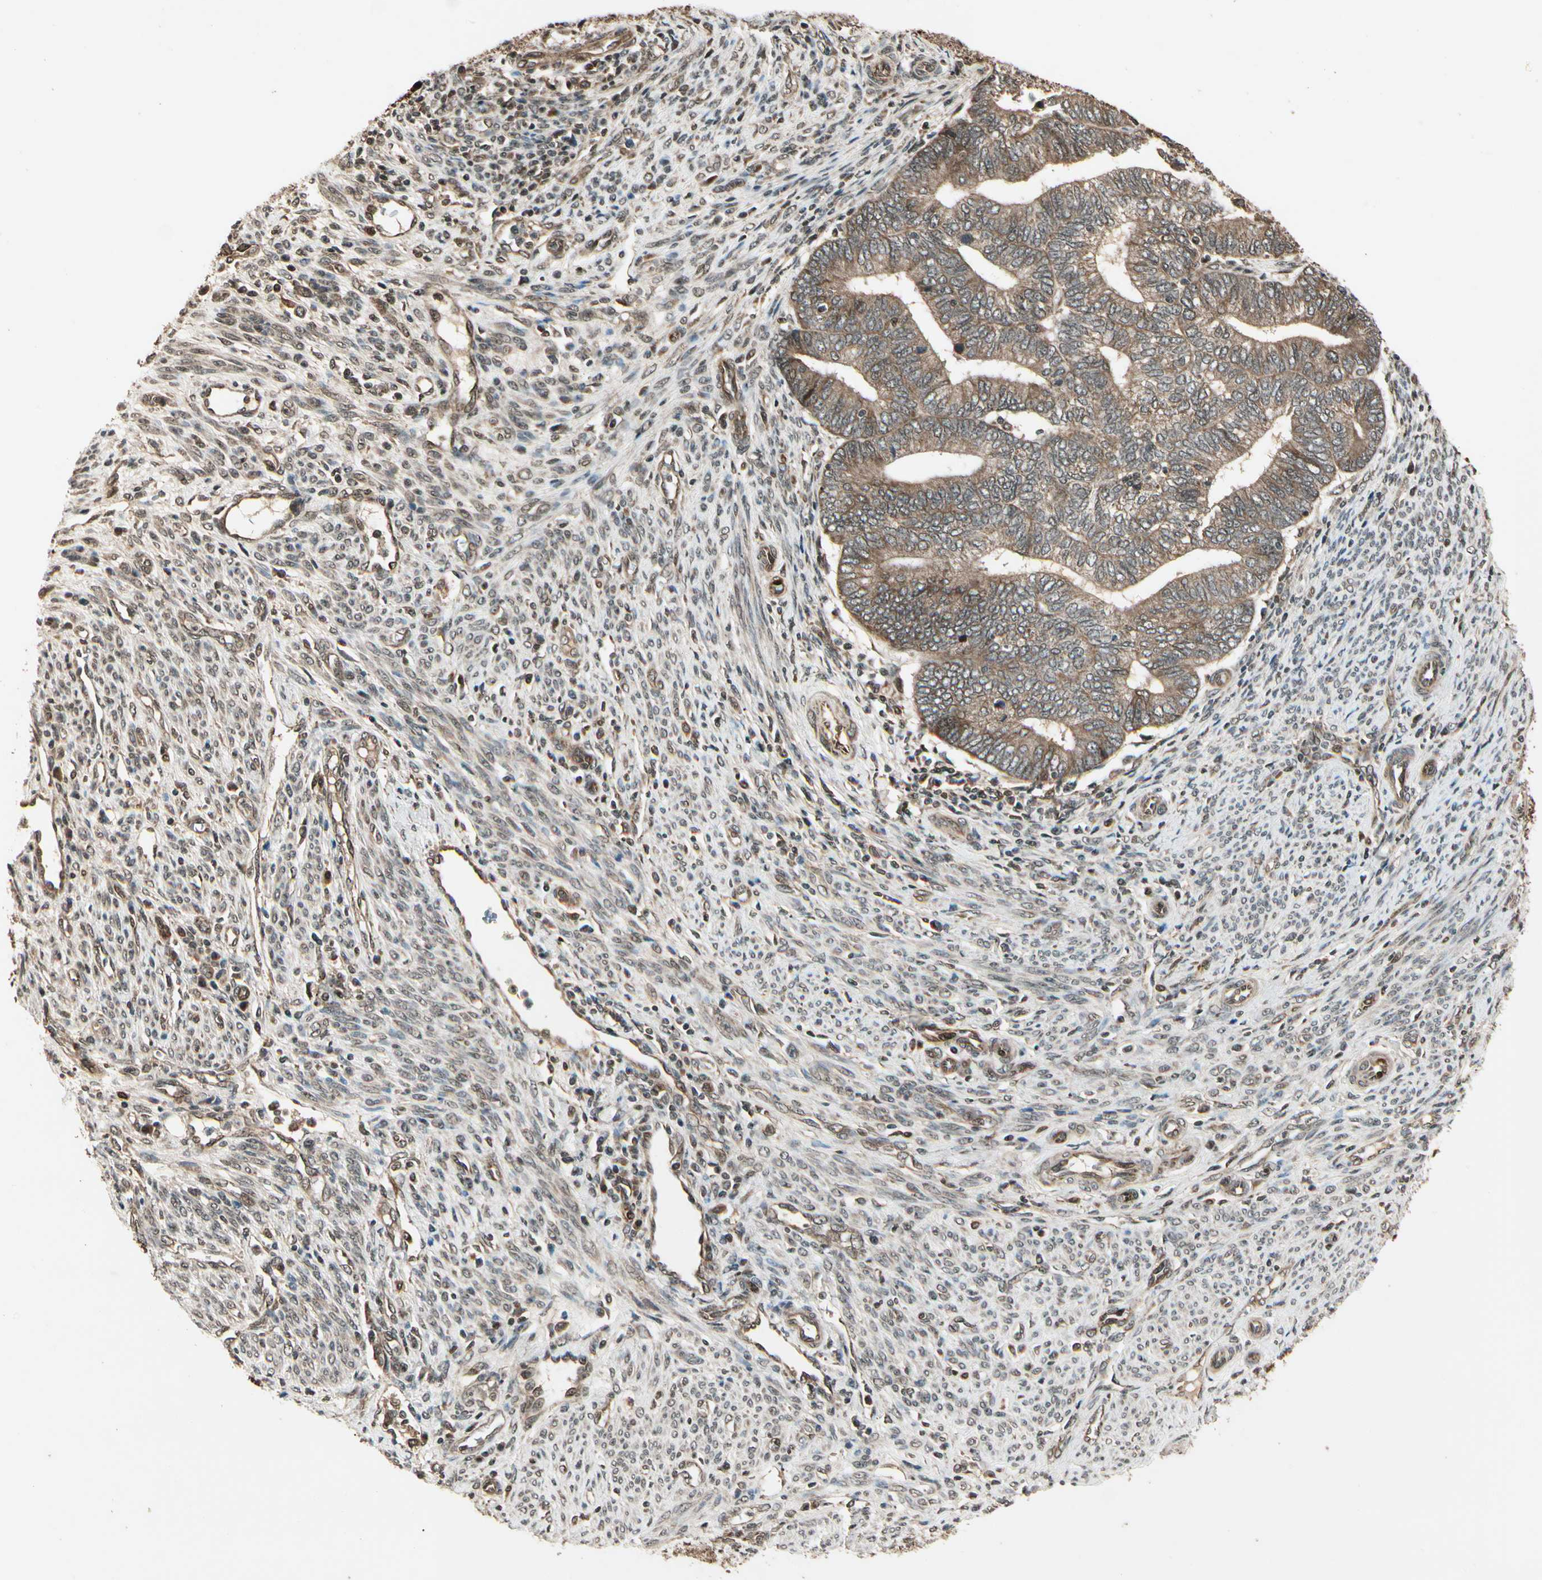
{"staining": {"intensity": "moderate", "quantity": ">75%", "location": "cytoplasmic/membranous"}, "tissue": "endometrial cancer", "cell_type": "Tumor cells", "image_type": "cancer", "snomed": [{"axis": "morphology", "description": "Adenocarcinoma, NOS"}, {"axis": "topography", "description": "Uterus"}, {"axis": "topography", "description": "Endometrium"}], "caption": "Immunohistochemistry of human endometrial cancer displays medium levels of moderate cytoplasmic/membranous expression in about >75% of tumor cells. The staining was performed using DAB, with brown indicating positive protein expression. Nuclei are stained blue with hematoxylin.", "gene": "GLUL", "patient": {"sex": "female", "age": 70}}